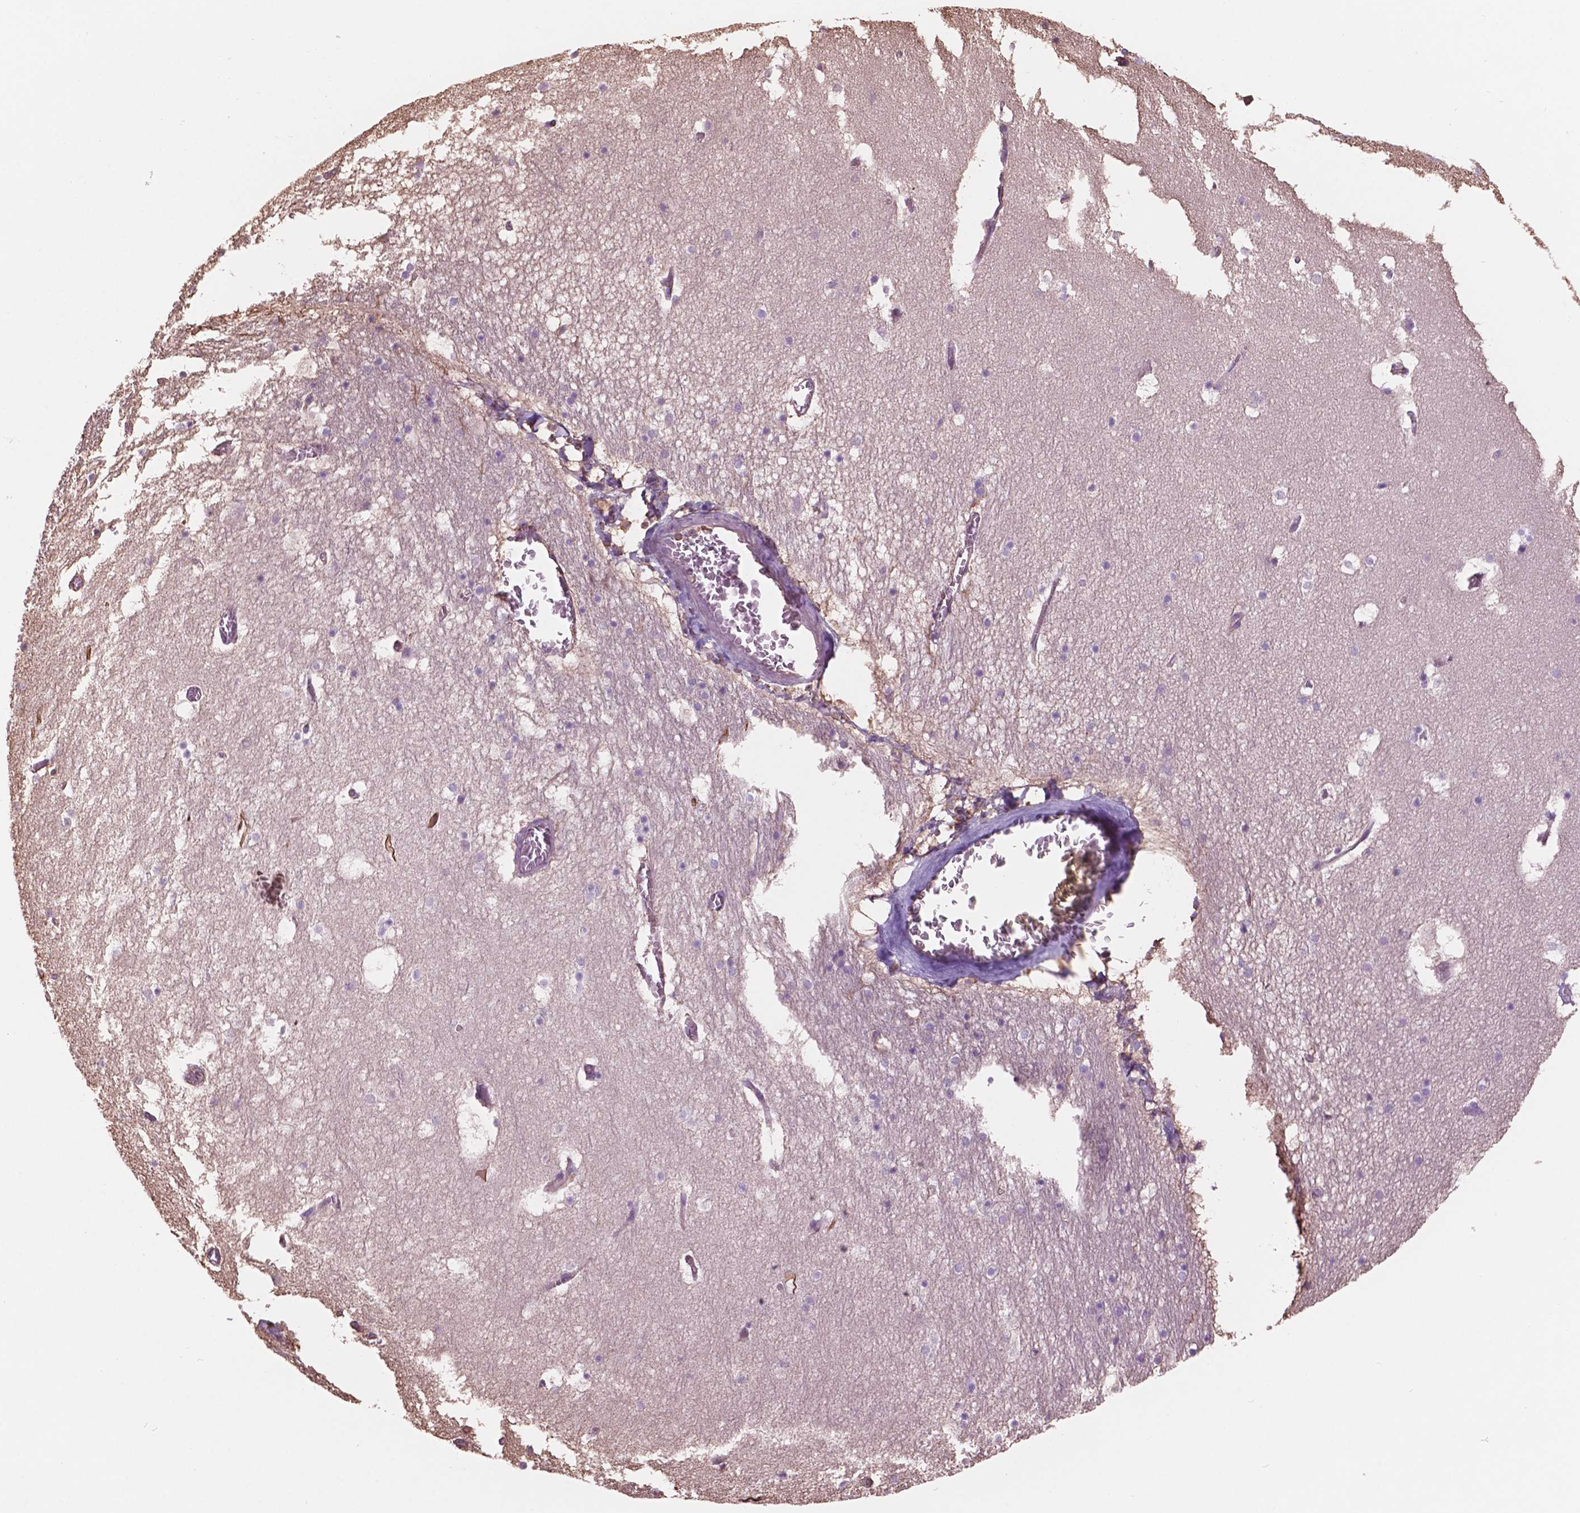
{"staining": {"intensity": "negative", "quantity": "none", "location": "none"}, "tissue": "hippocampus", "cell_type": "Glial cells", "image_type": "normal", "snomed": [{"axis": "morphology", "description": "Normal tissue, NOS"}, {"axis": "topography", "description": "Hippocampus"}], "caption": "A high-resolution micrograph shows IHC staining of unremarkable hippocampus, which displays no significant staining in glial cells.", "gene": "NIPA2", "patient": {"sex": "male", "age": 45}}